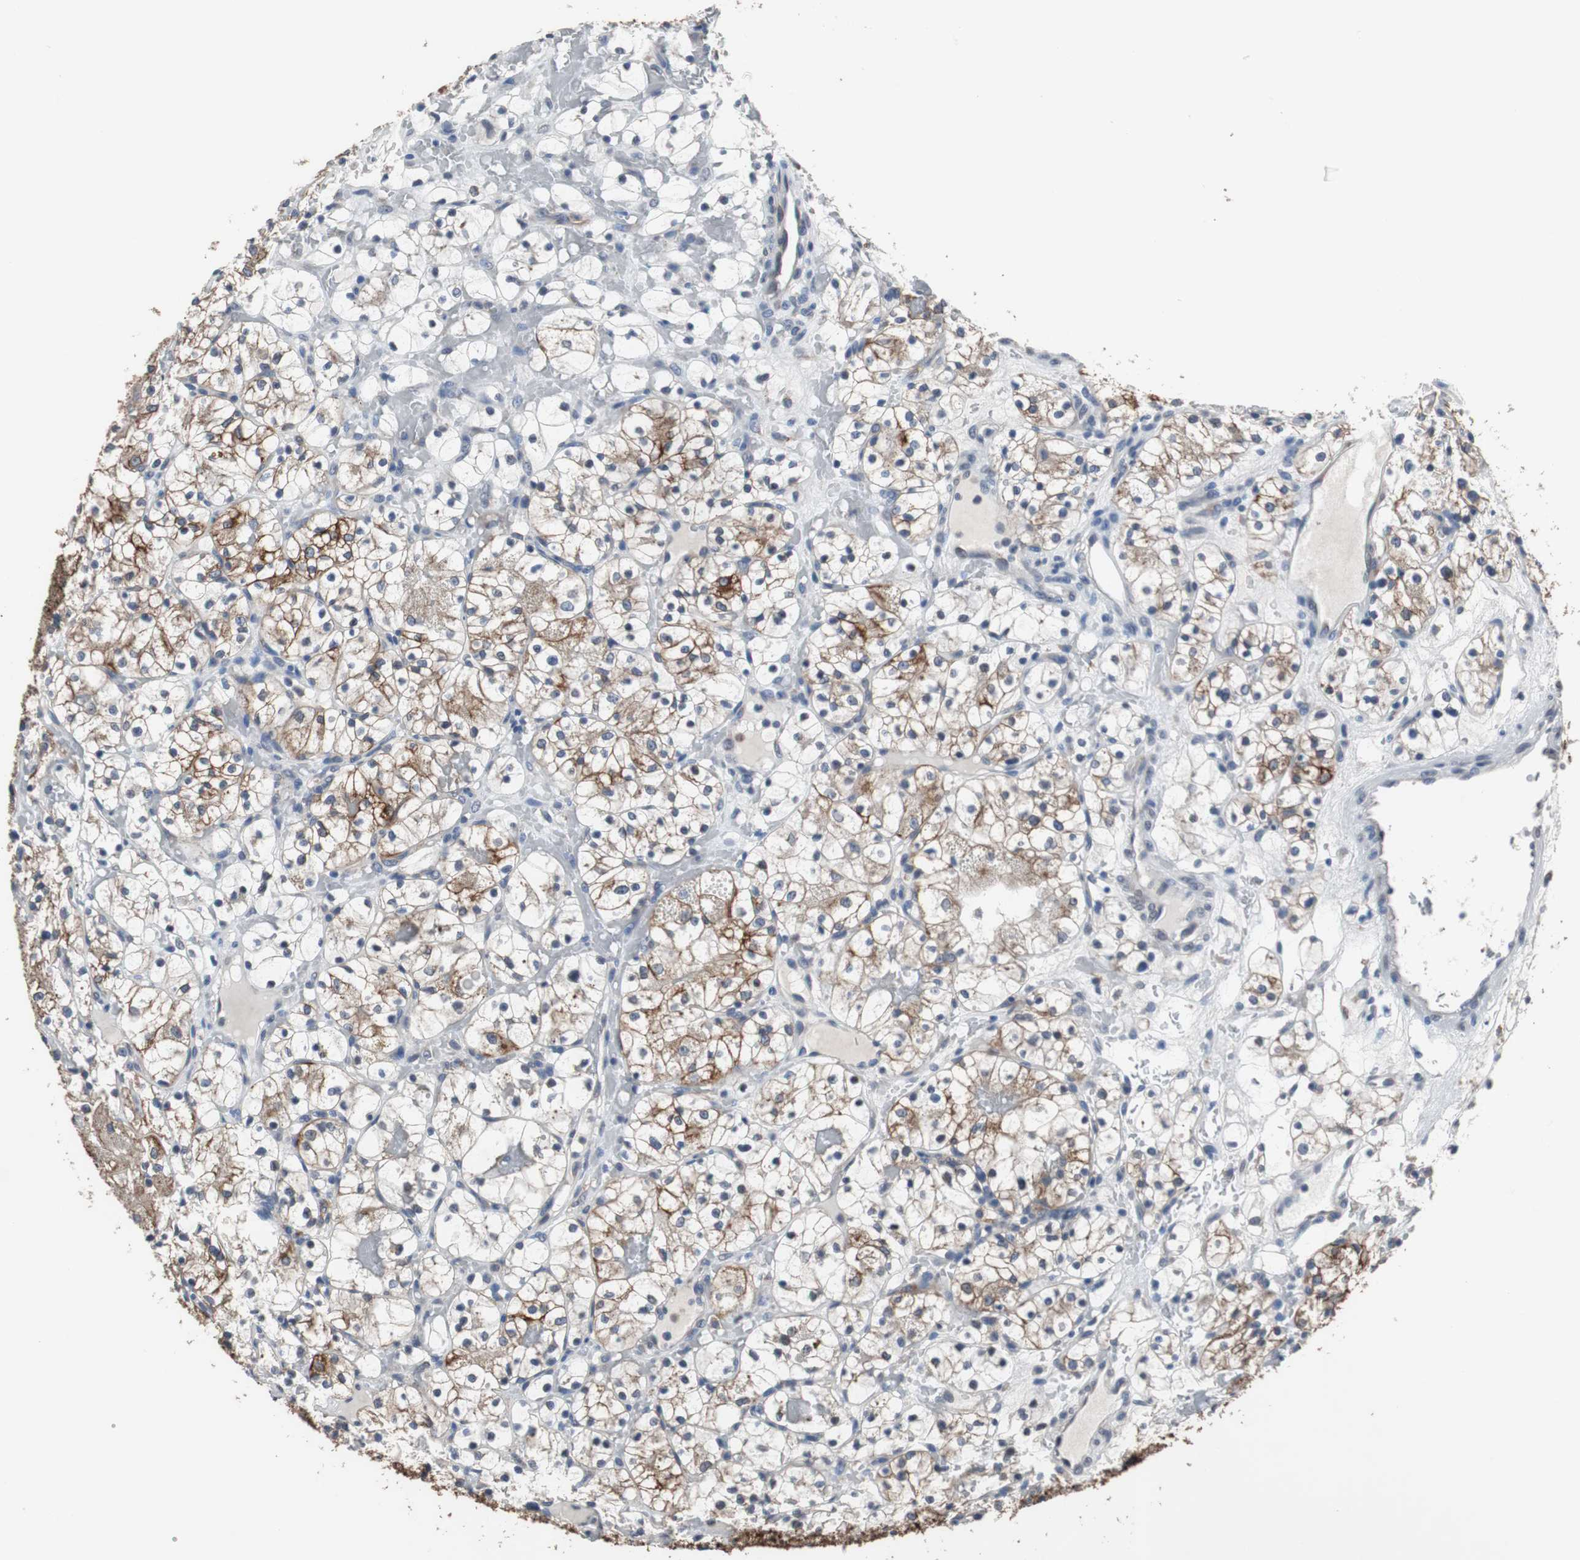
{"staining": {"intensity": "moderate", "quantity": ">75%", "location": "cytoplasmic/membranous"}, "tissue": "renal cancer", "cell_type": "Tumor cells", "image_type": "cancer", "snomed": [{"axis": "morphology", "description": "Adenocarcinoma, NOS"}, {"axis": "topography", "description": "Kidney"}], "caption": "Adenocarcinoma (renal) stained with DAB immunohistochemistry shows medium levels of moderate cytoplasmic/membranous positivity in approximately >75% of tumor cells. (IHC, brightfield microscopy, high magnification).", "gene": "USP10", "patient": {"sex": "female", "age": 60}}